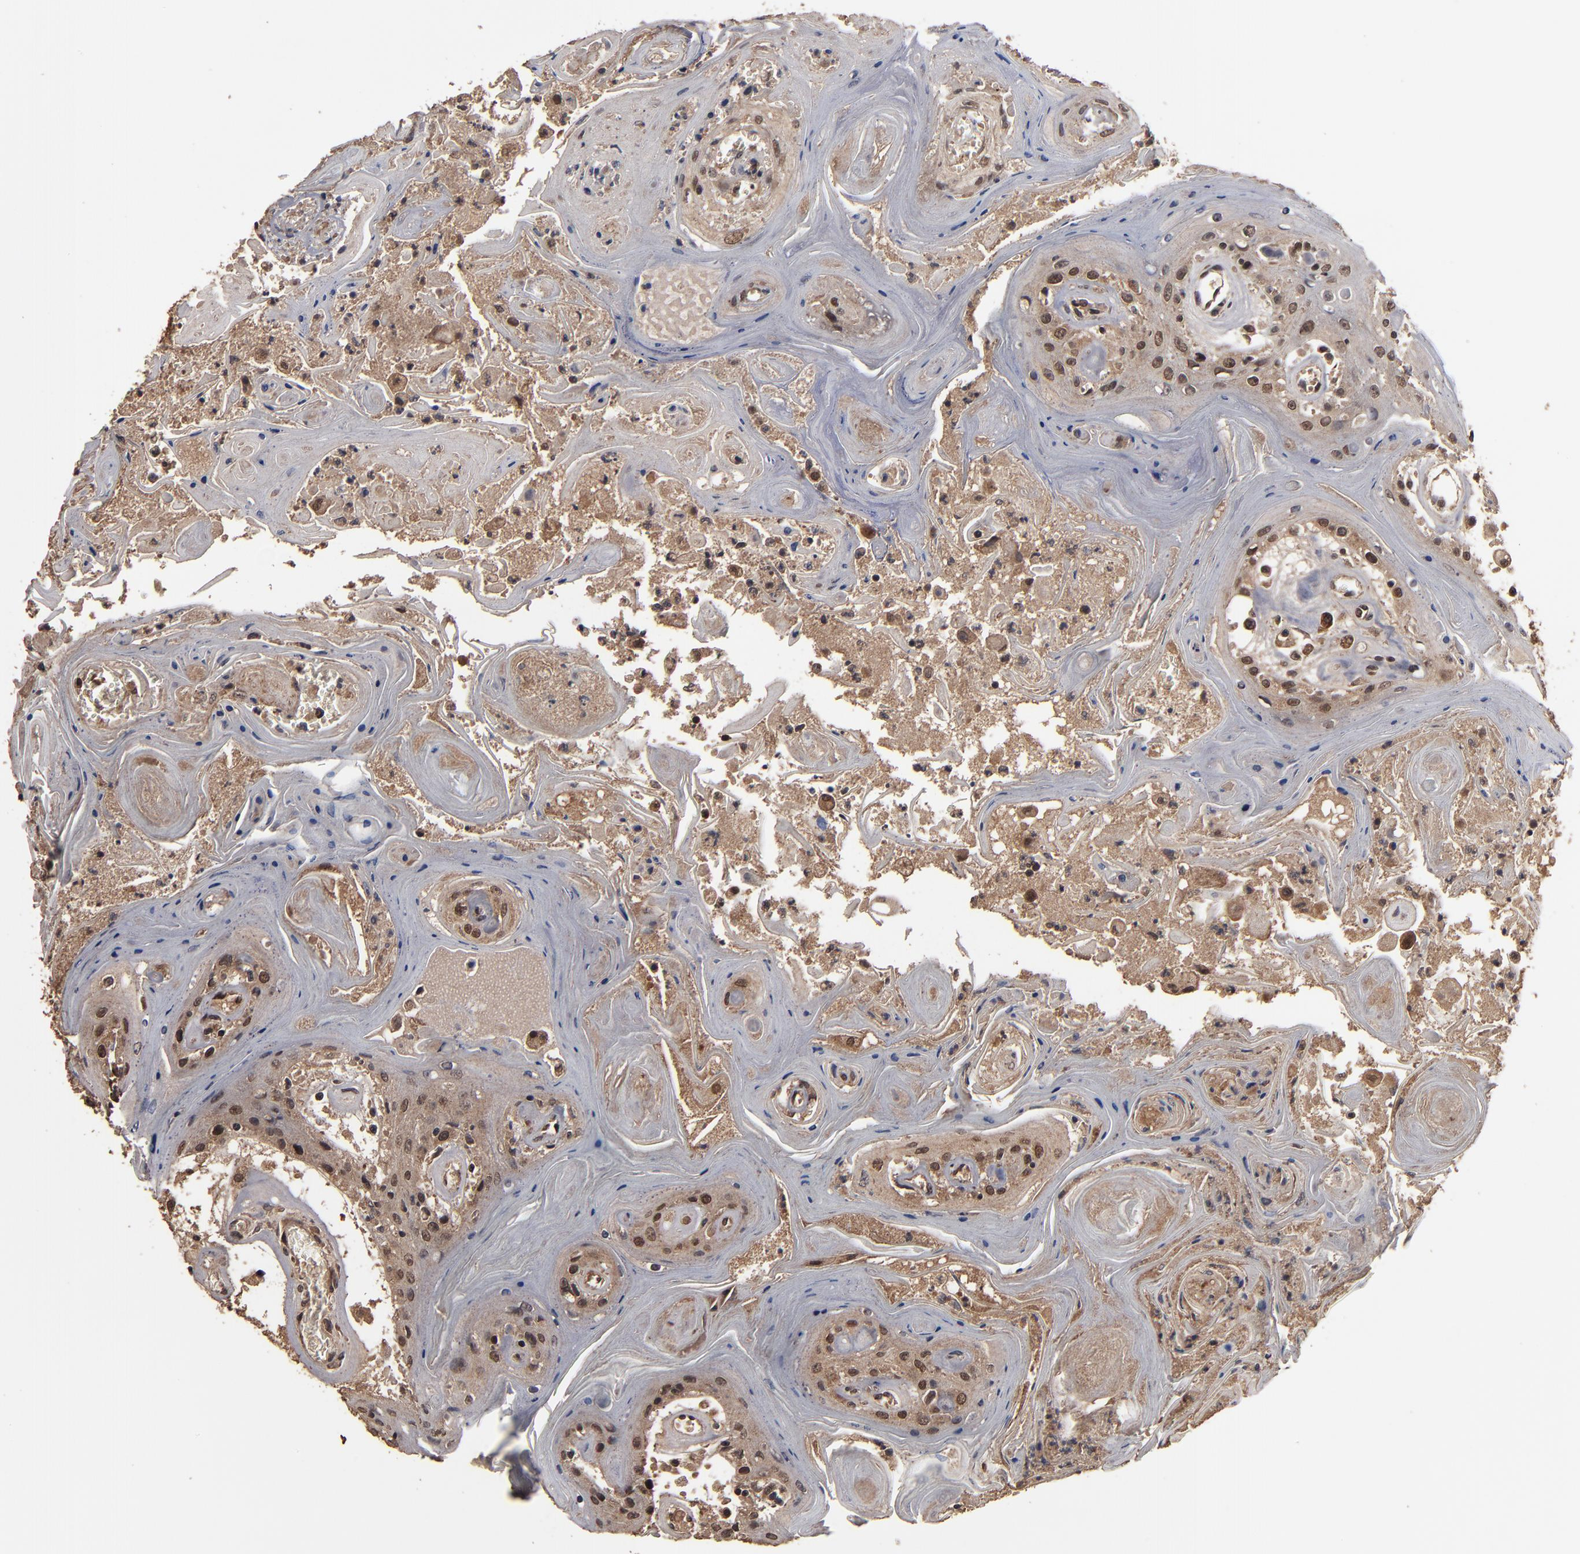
{"staining": {"intensity": "moderate", "quantity": ">75%", "location": "cytoplasmic/membranous,nuclear"}, "tissue": "head and neck cancer", "cell_type": "Tumor cells", "image_type": "cancer", "snomed": [{"axis": "morphology", "description": "Squamous cell carcinoma, NOS"}, {"axis": "topography", "description": "Oral tissue"}, {"axis": "topography", "description": "Head-Neck"}], "caption": "DAB immunohistochemical staining of squamous cell carcinoma (head and neck) reveals moderate cytoplasmic/membranous and nuclear protein expression in about >75% of tumor cells. (Stains: DAB in brown, nuclei in blue, Microscopy: brightfield microscopy at high magnification).", "gene": "NXF2B", "patient": {"sex": "female", "age": 76}}